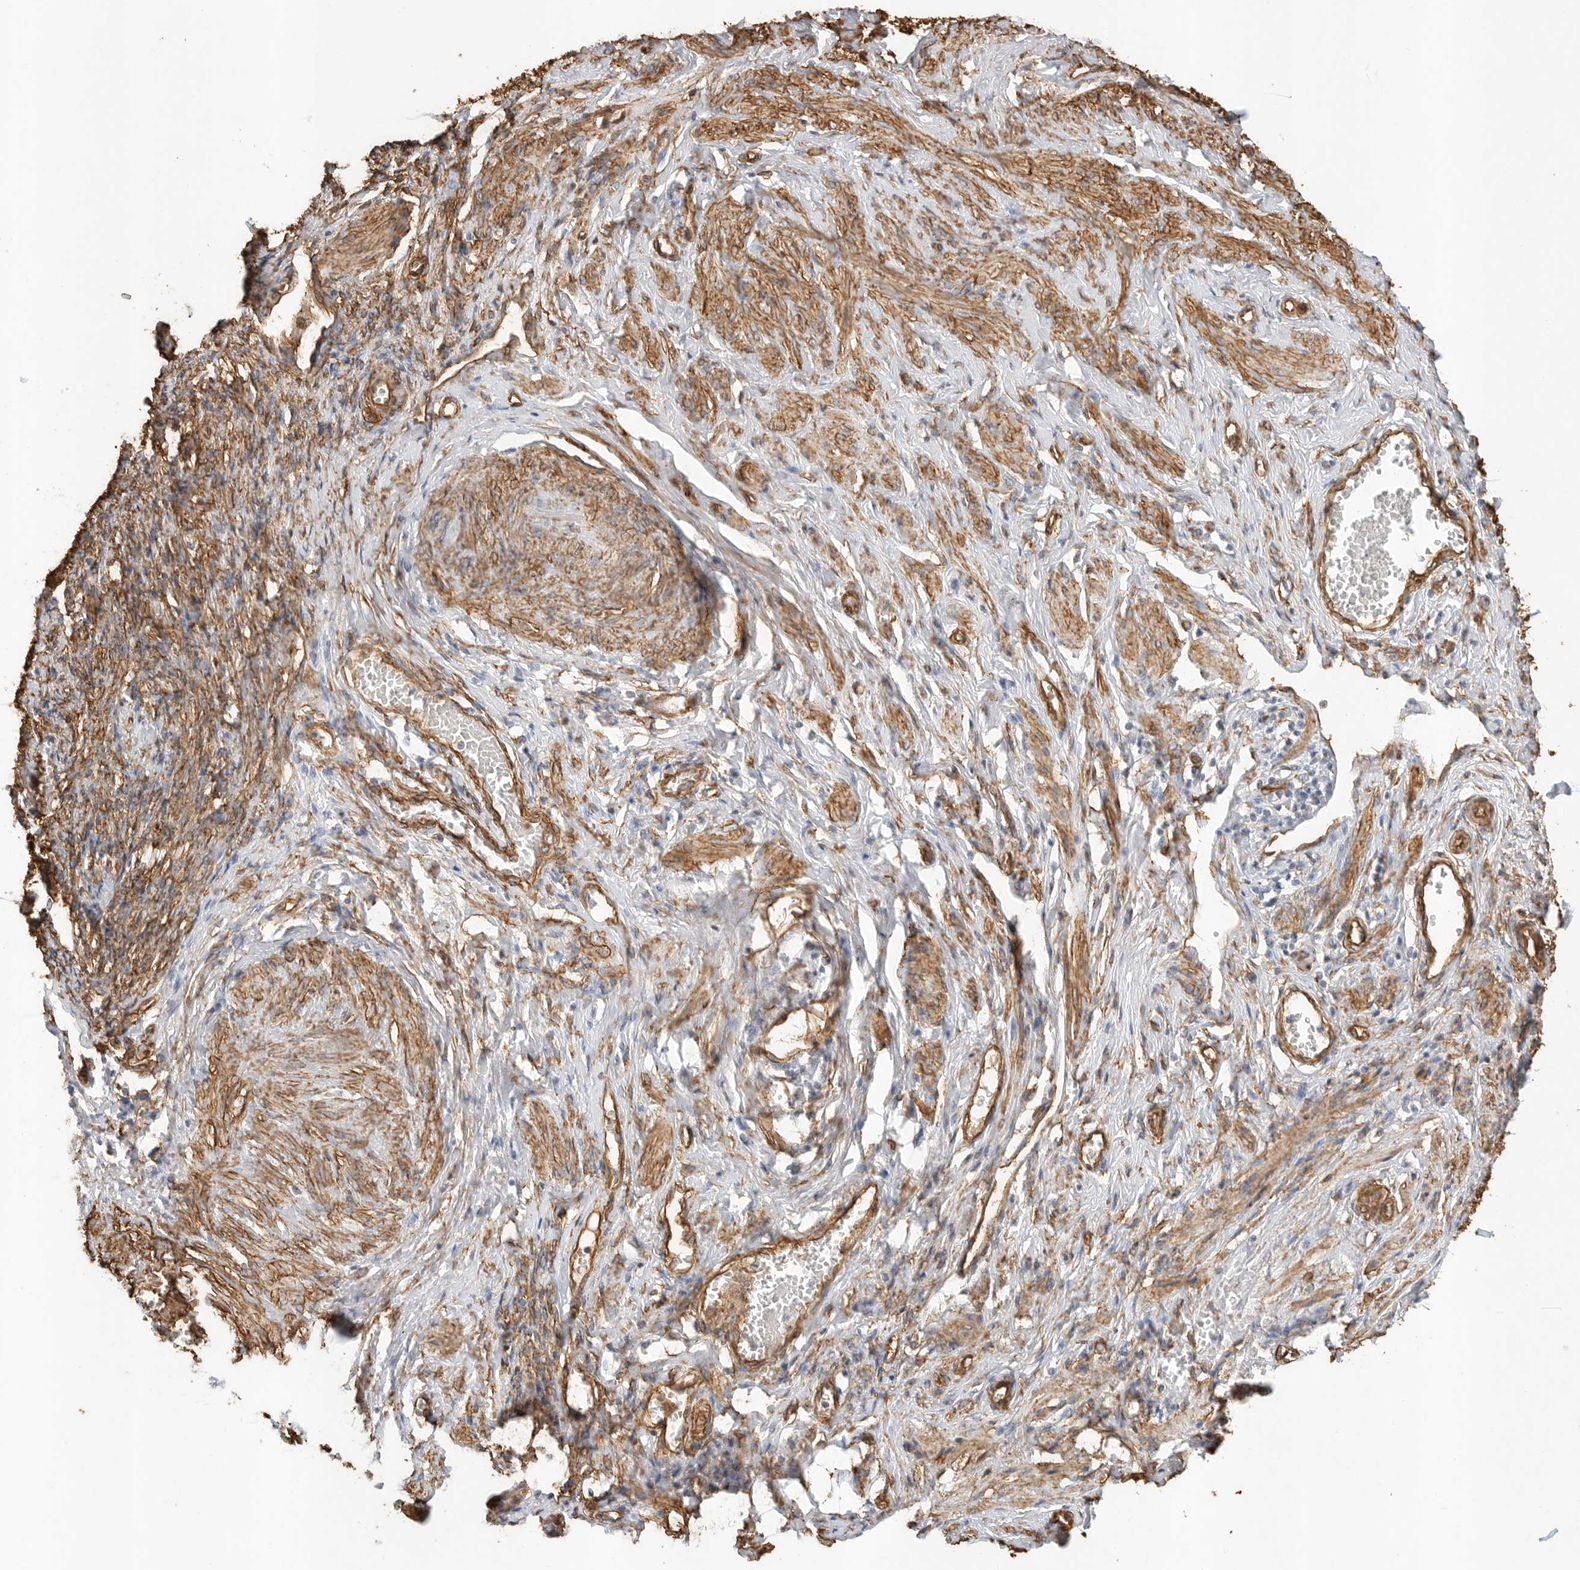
{"staining": {"intensity": "strong", "quantity": ">75%", "location": "cytoplasmic/membranous"}, "tissue": "adipose tissue", "cell_type": "Adipocytes", "image_type": "normal", "snomed": [{"axis": "morphology", "description": "Normal tissue, NOS"}, {"axis": "topography", "description": "Vascular tissue"}, {"axis": "topography", "description": "Fallopian tube"}, {"axis": "topography", "description": "Ovary"}], "caption": "Protein analysis of normal adipose tissue reveals strong cytoplasmic/membranous staining in about >75% of adipocytes.", "gene": "JMJD4", "patient": {"sex": "female", "age": 67}}